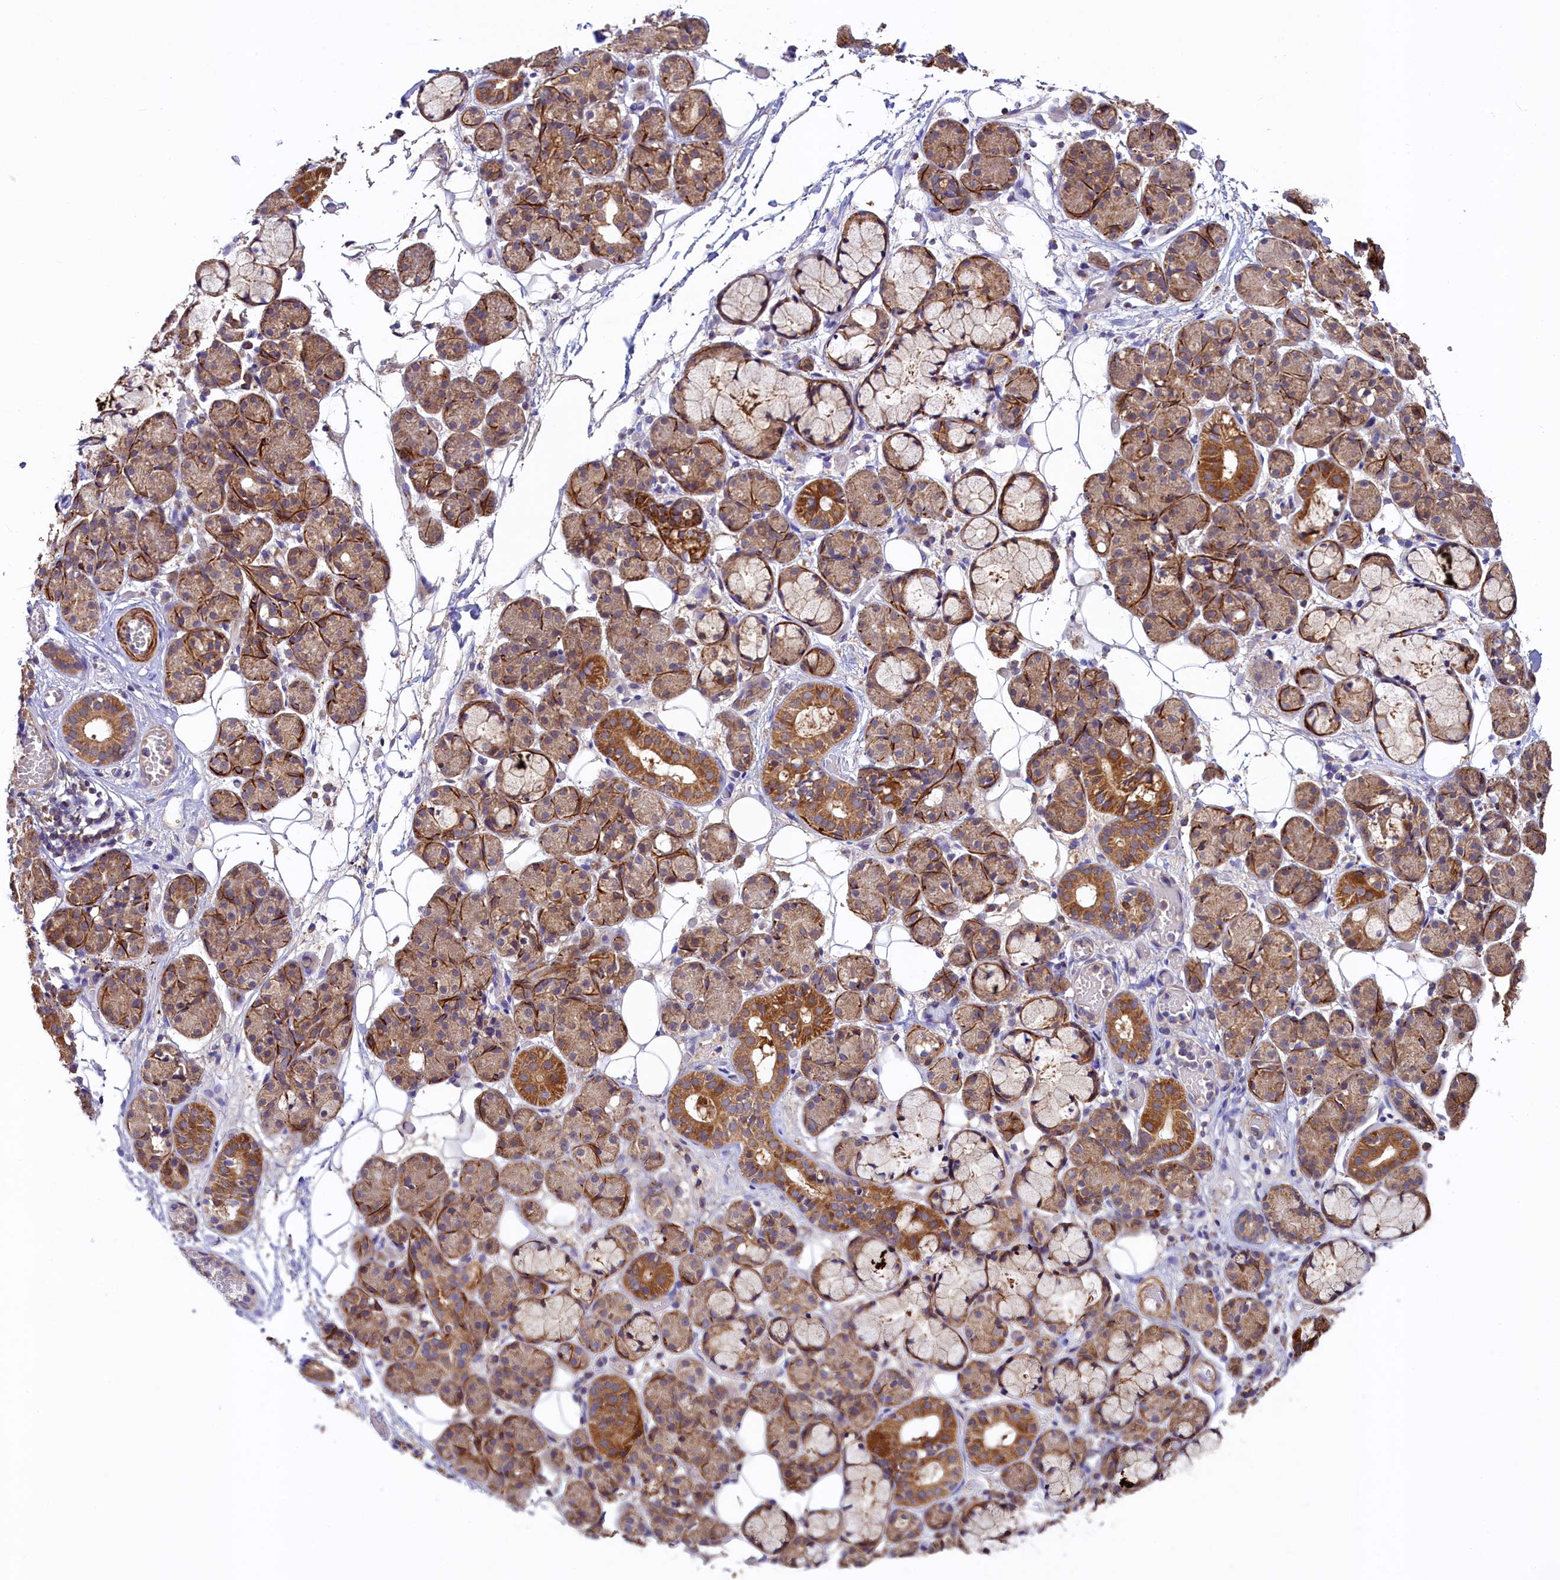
{"staining": {"intensity": "moderate", "quantity": "25%-75%", "location": "cytoplasmic/membranous"}, "tissue": "salivary gland", "cell_type": "Glandular cells", "image_type": "normal", "snomed": [{"axis": "morphology", "description": "Normal tissue, NOS"}, {"axis": "topography", "description": "Salivary gland"}], "caption": "Immunohistochemical staining of normal human salivary gland reveals 25%-75% levels of moderate cytoplasmic/membranous protein expression in approximately 25%-75% of glandular cells.", "gene": "CIAO3", "patient": {"sex": "male", "age": 63}}